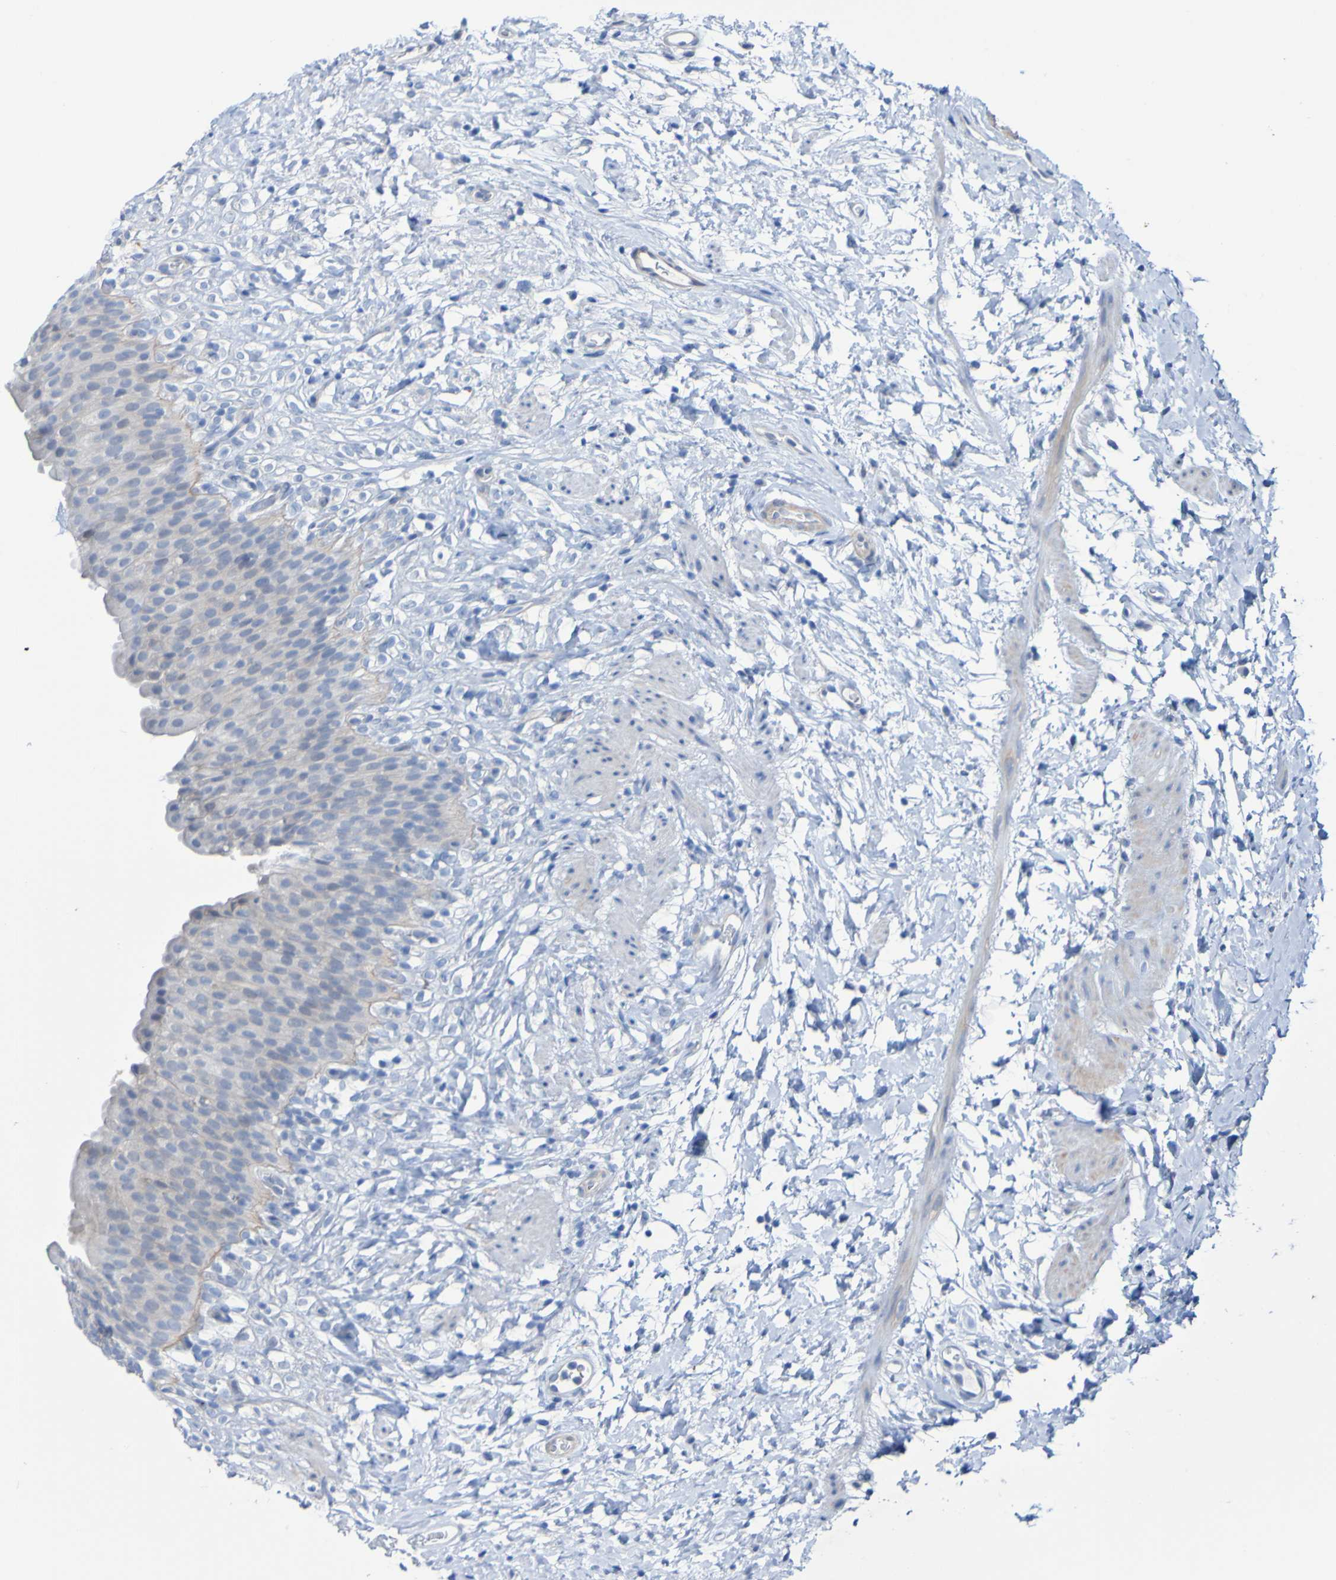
{"staining": {"intensity": "weak", "quantity": "<25%", "location": "cytoplasmic/membranous"}, "tissue": "urinary bladder", "cell_type": "Urothelial cells", "image_type": "normal", "snomed": [{"axis": "morphology", "description": "Normal tissue, NOS"}, {"axis": "topography", "description": "Urinary bladder"}], "caption": "IHC of normal human urinary bladder shows no expression in urothelial cells.", "gene": "ACMSD", "patient": {"sex": "female", "age": 79}}